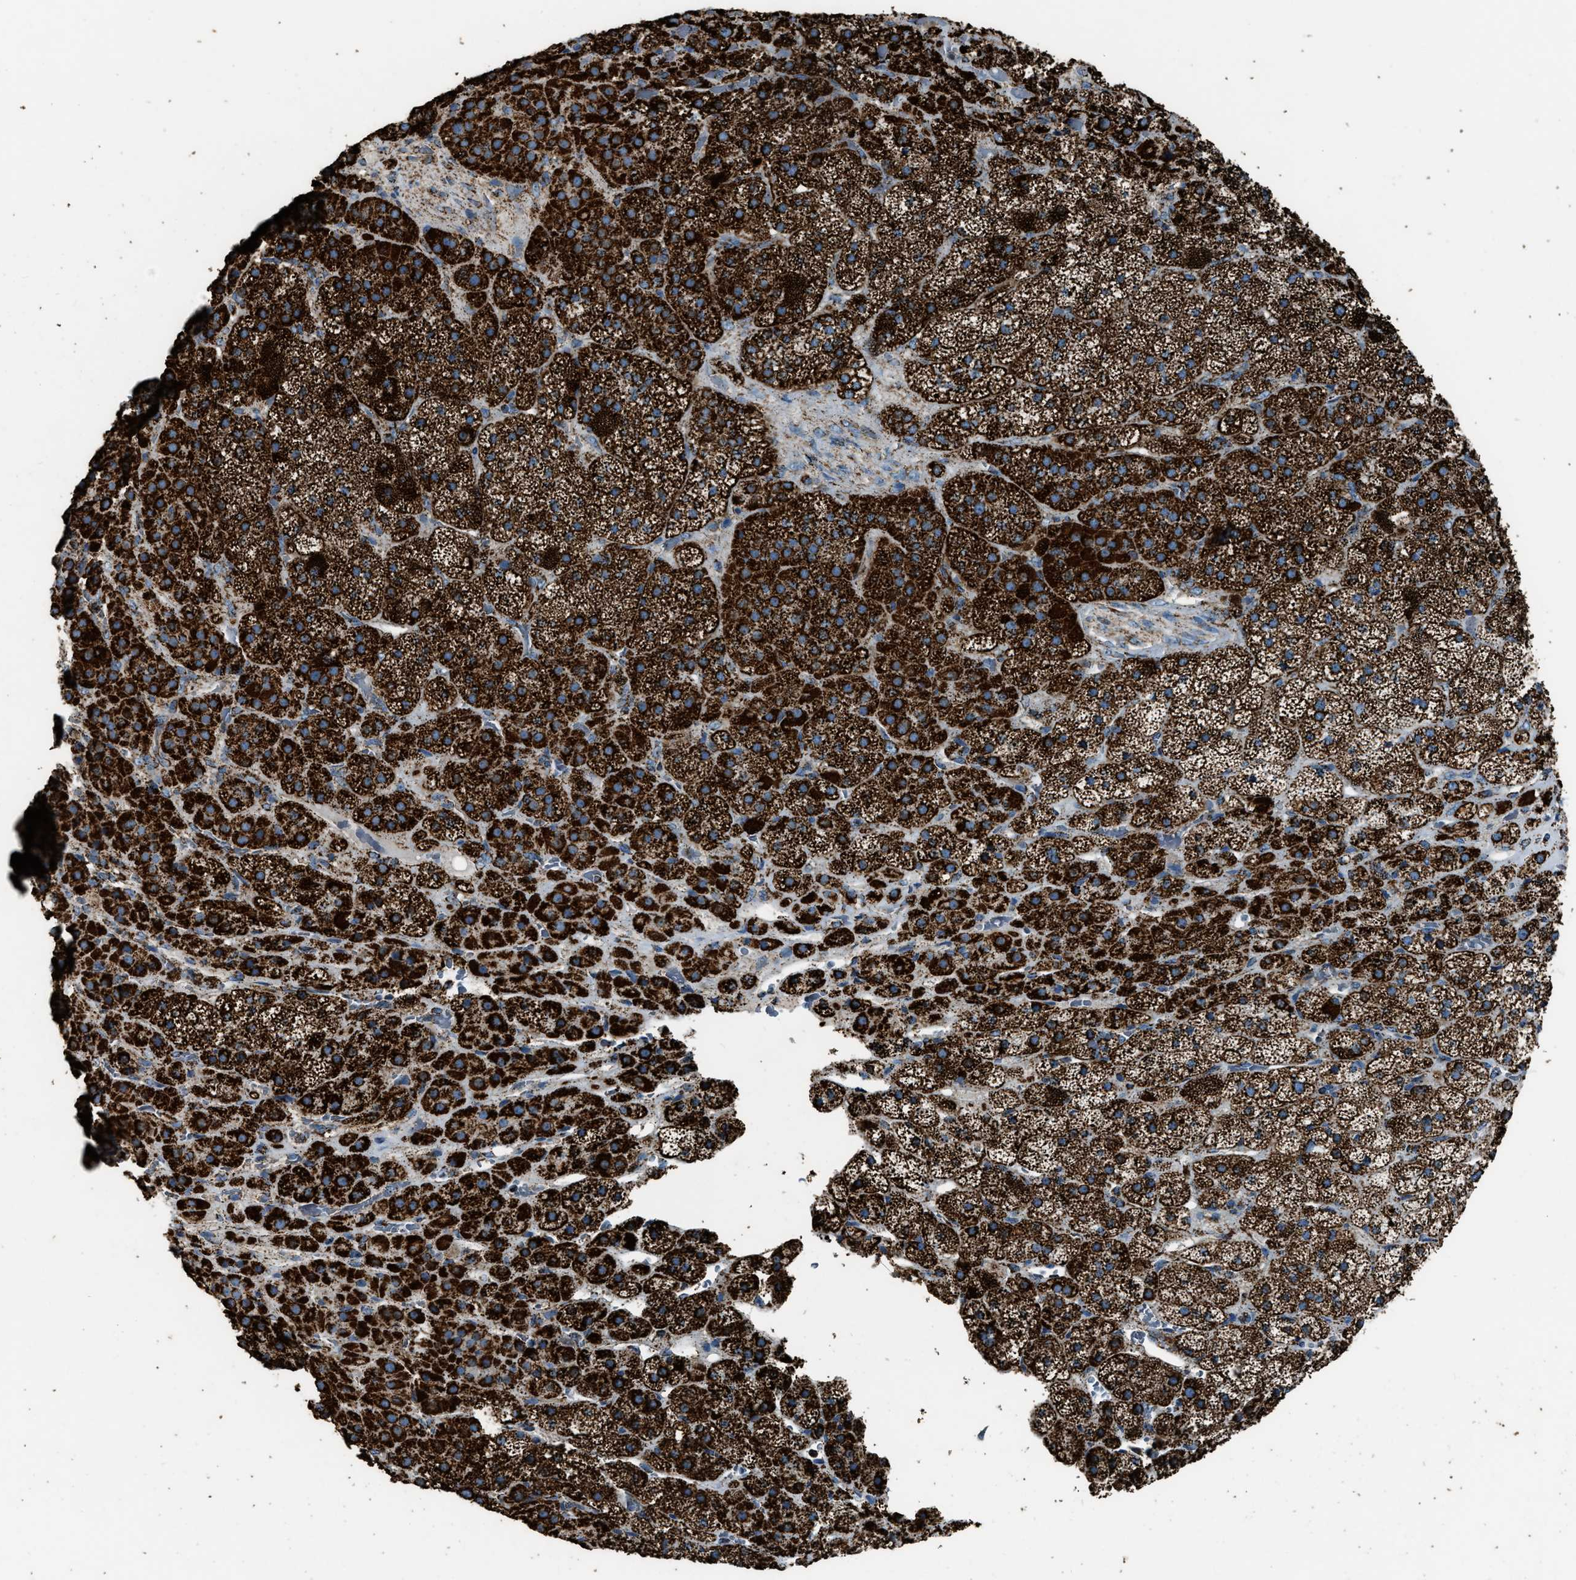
{"staining": {"intensity": "strong", "quantity": ">75%", "location": "cytoplasmic/membranous"}, "tissue": "adrenal gland", "cell_type": "Glandular cells", "image_type": "normal", "snomed": [{"axis": "morphology", "description": "Normal tissue, NOS"}, {"axis": "topography", "description": "Adrenal gland"}], "caption": "About >75% of glandular cells in normal human adrenal gland show strong cytoplasmic/membranous protein expression as visualized by brown immunohistochemical staining.", "gene": "MDH2", "patient": {"sex": "male", "age": 57}}